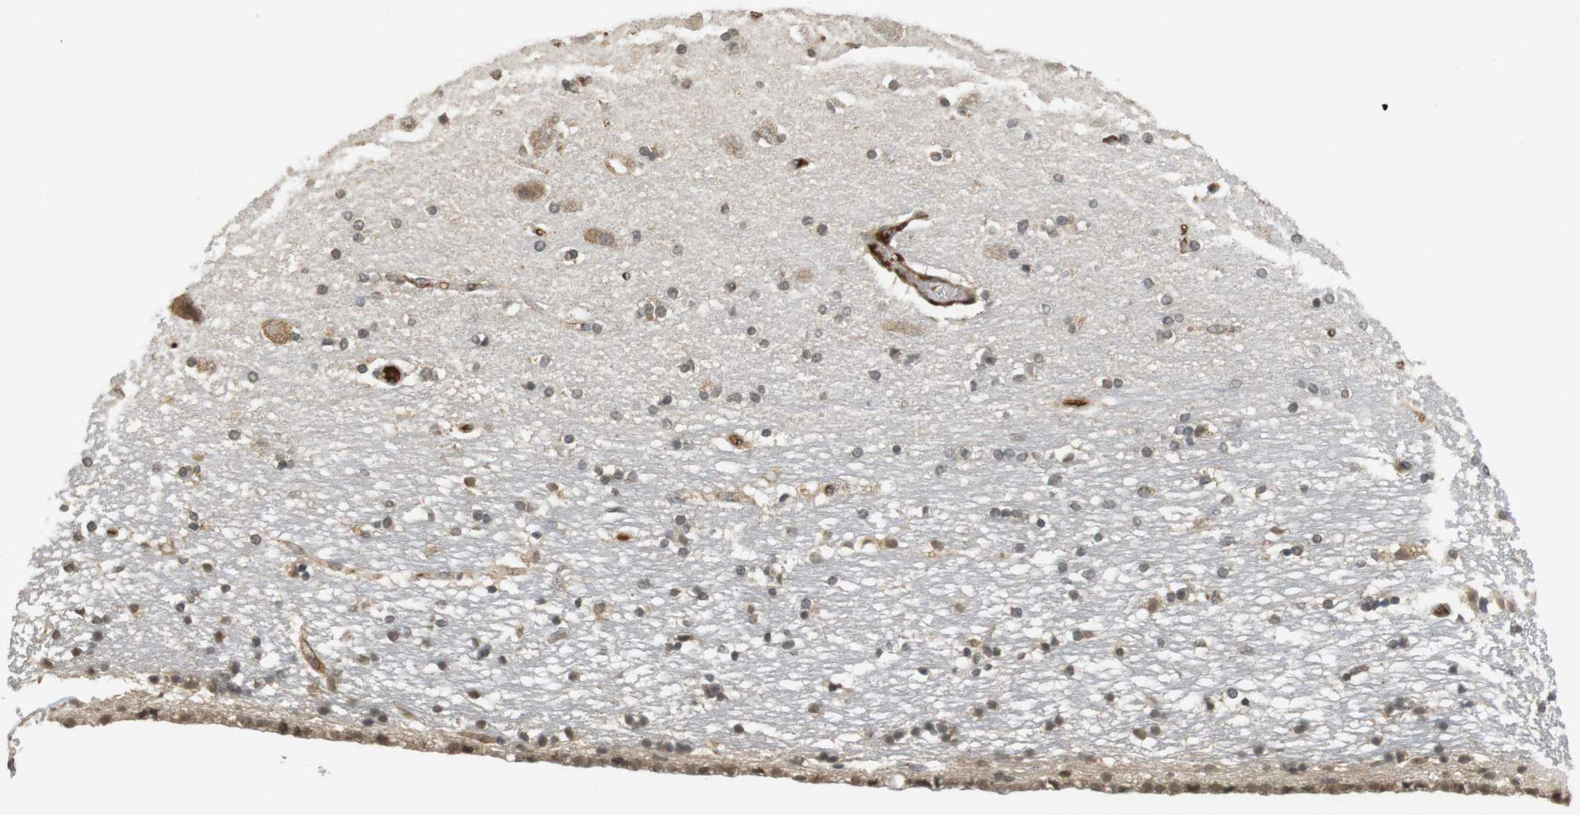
{"staining": {"intensity": "weak", "quantity": ">75%", "location": "cytoplasmic/membranous,nuclear"}, "tissue": "hippocampus", "cell_type": "Glial cells", "image_type": "normal", "snomed": [{"axis": "morphology", "description": "Normal tissue, NOS"}, {"axis": "topography", "description": "Hippocampus"}], "caption": "Weak cytoplasmic/membranous,nuclear staining for a protein is present in approximately >75% of glial cells of normal hippocampus using IHC.", "gene": "SRR", "patient": {"sex": "female", "age": 54}}